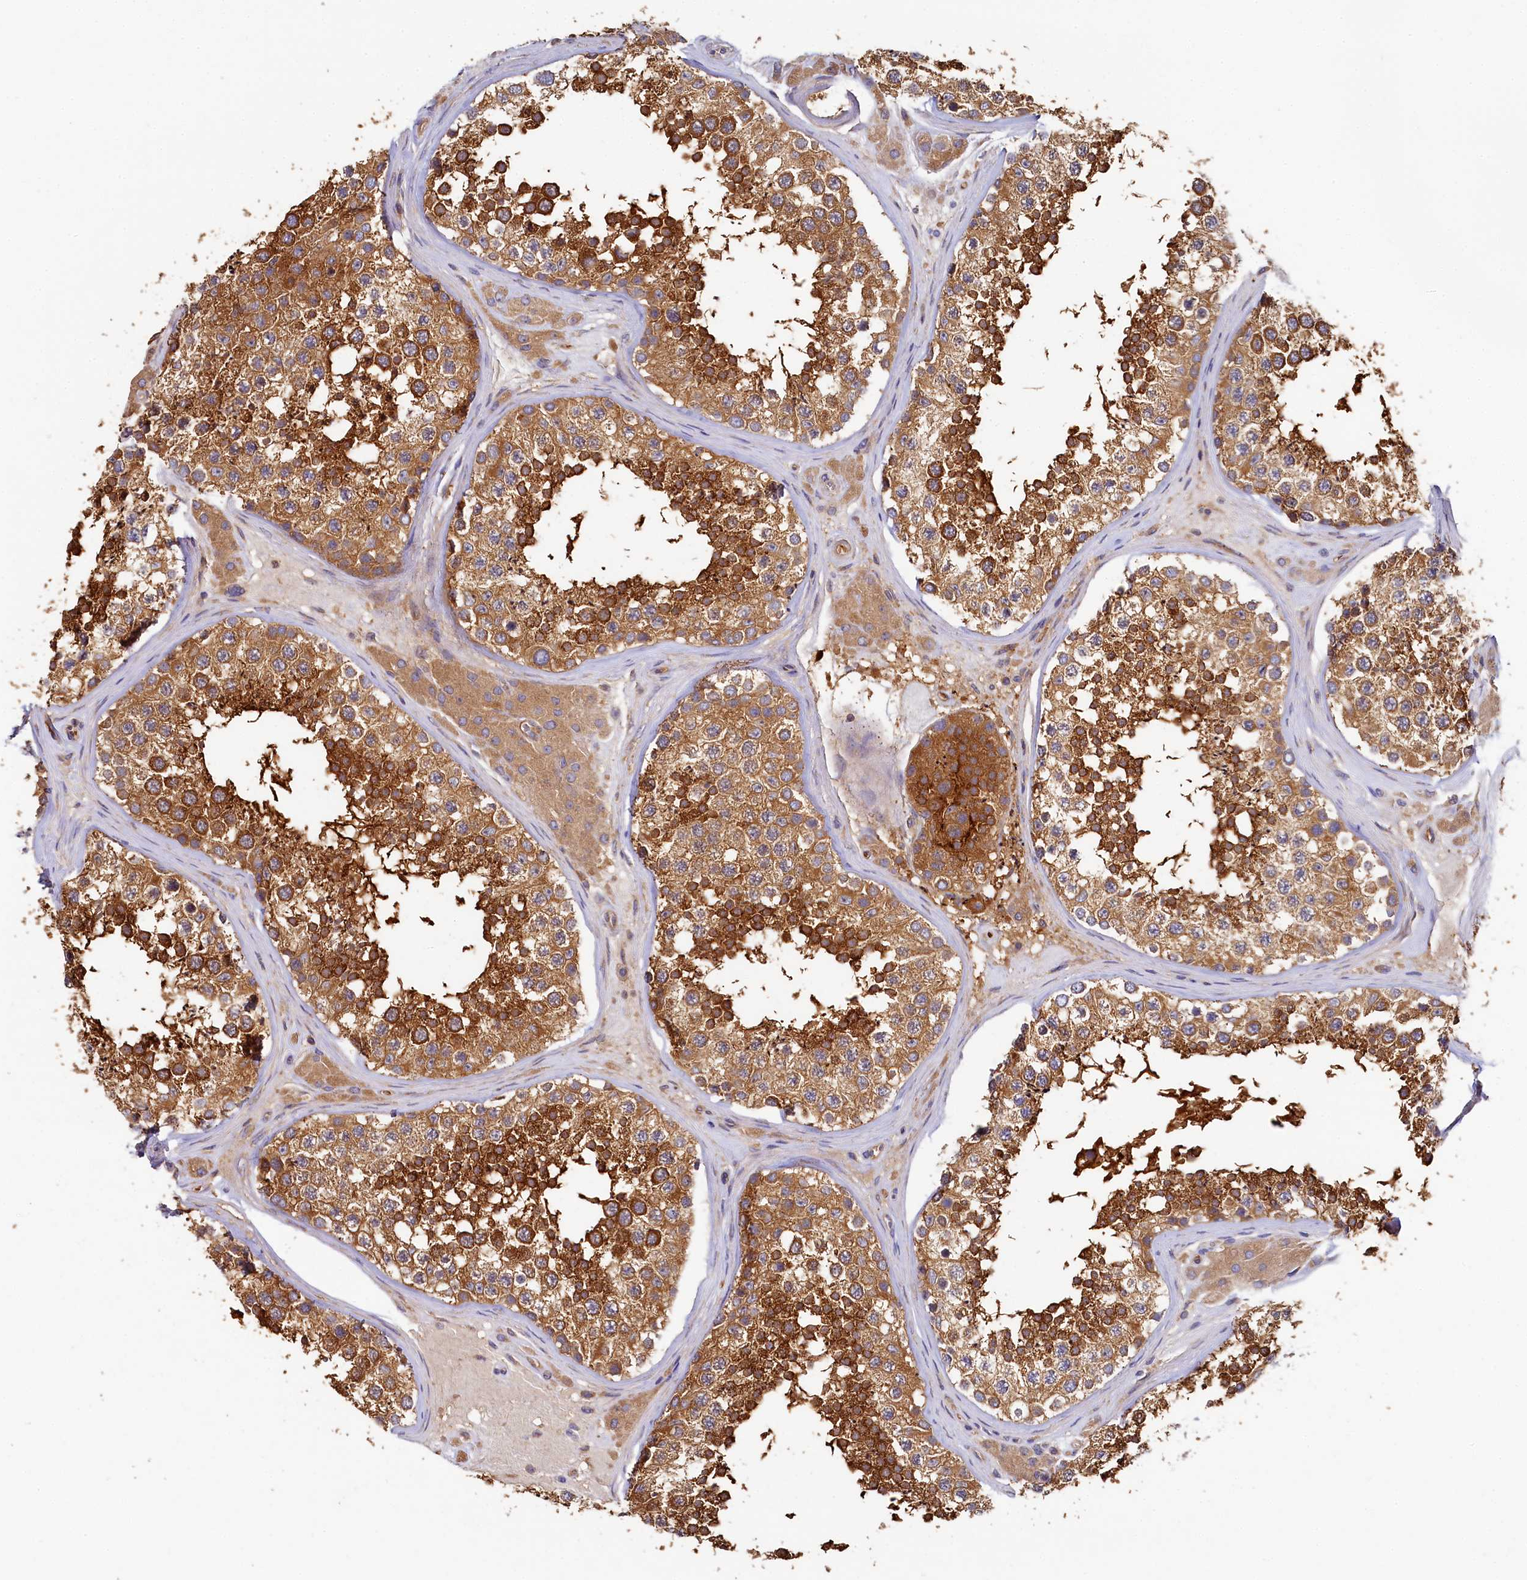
{"staining": {"intensity": "strong", "quantity": ">75%", "location": "cytoplasmic/membranous"}, "tissue": "testis", "cell_type": "Cells in seminiferous ducts", "image_type": "normal", "snomed": [{"axis": "morphology", "description": "Normal tissue, NOS"}, {"axis": "topography", "description": "Testis"}], "caption": "Testis stained for a protein demonstrates strong cytoplasmic/membranous positivity in cells in seminiferous ducts.", "gene": "PPIP5K1", "patient": {"sex": "male", "age": 46}}